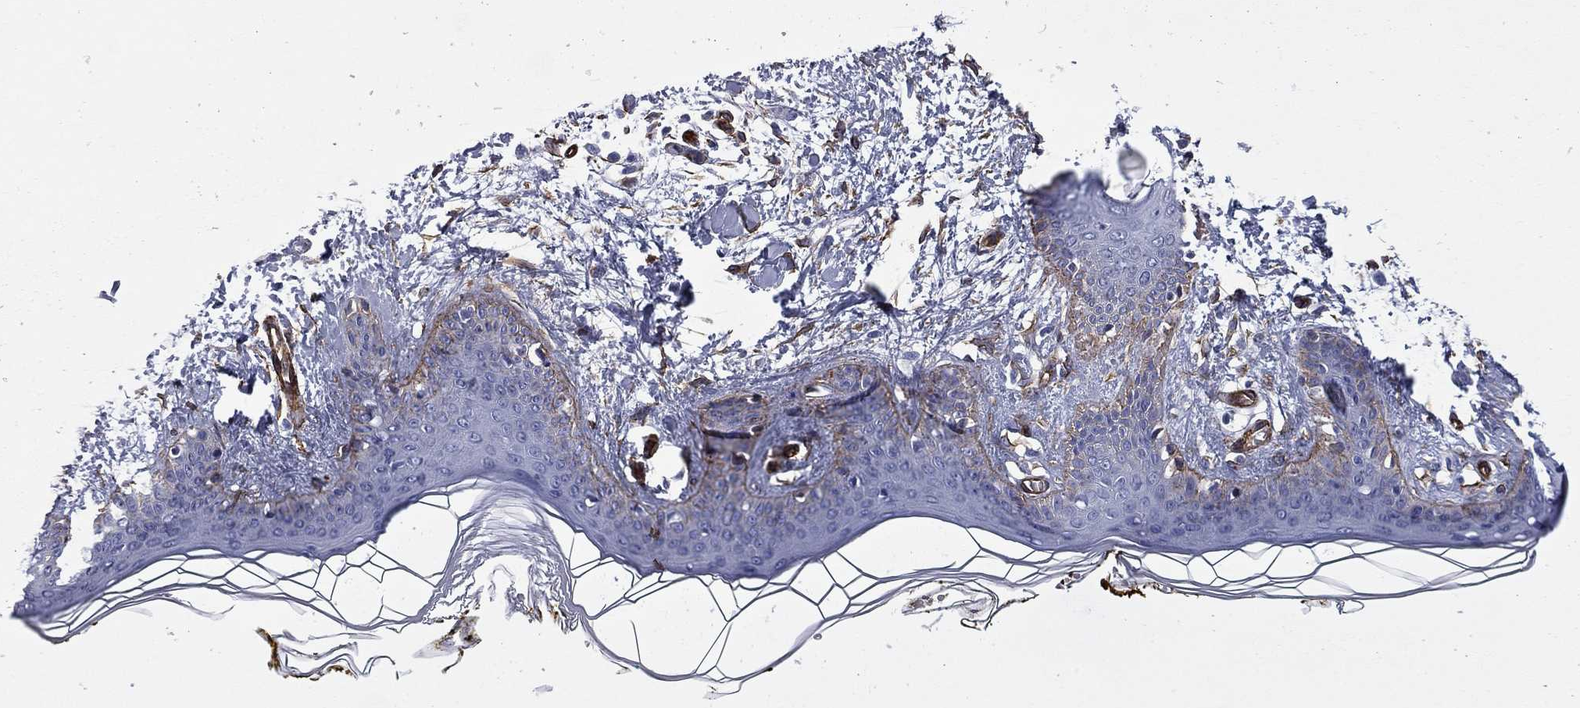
{"staining": {"intensity": "negative", "quantity": "none", "location": "none"}, "tissue": "skin", "cell_type": "Fibroblasts", "image_type": "normal", "snomed": [{"axis": "morphology", "description": "Normal tissue, NOS"}, {"axis": "topography", "description": "Skin"}], "caption": "IHC photomicrograph of unremarkable human skin stained for a protein (brown), which shows no positivity in fibroblasts. (DAB immunohistochemistry (IHC) visualized using brightfield microscopy, high magnification).", "gene": "CAVIN3", "patient": {"sex": "female", "age": 34}}